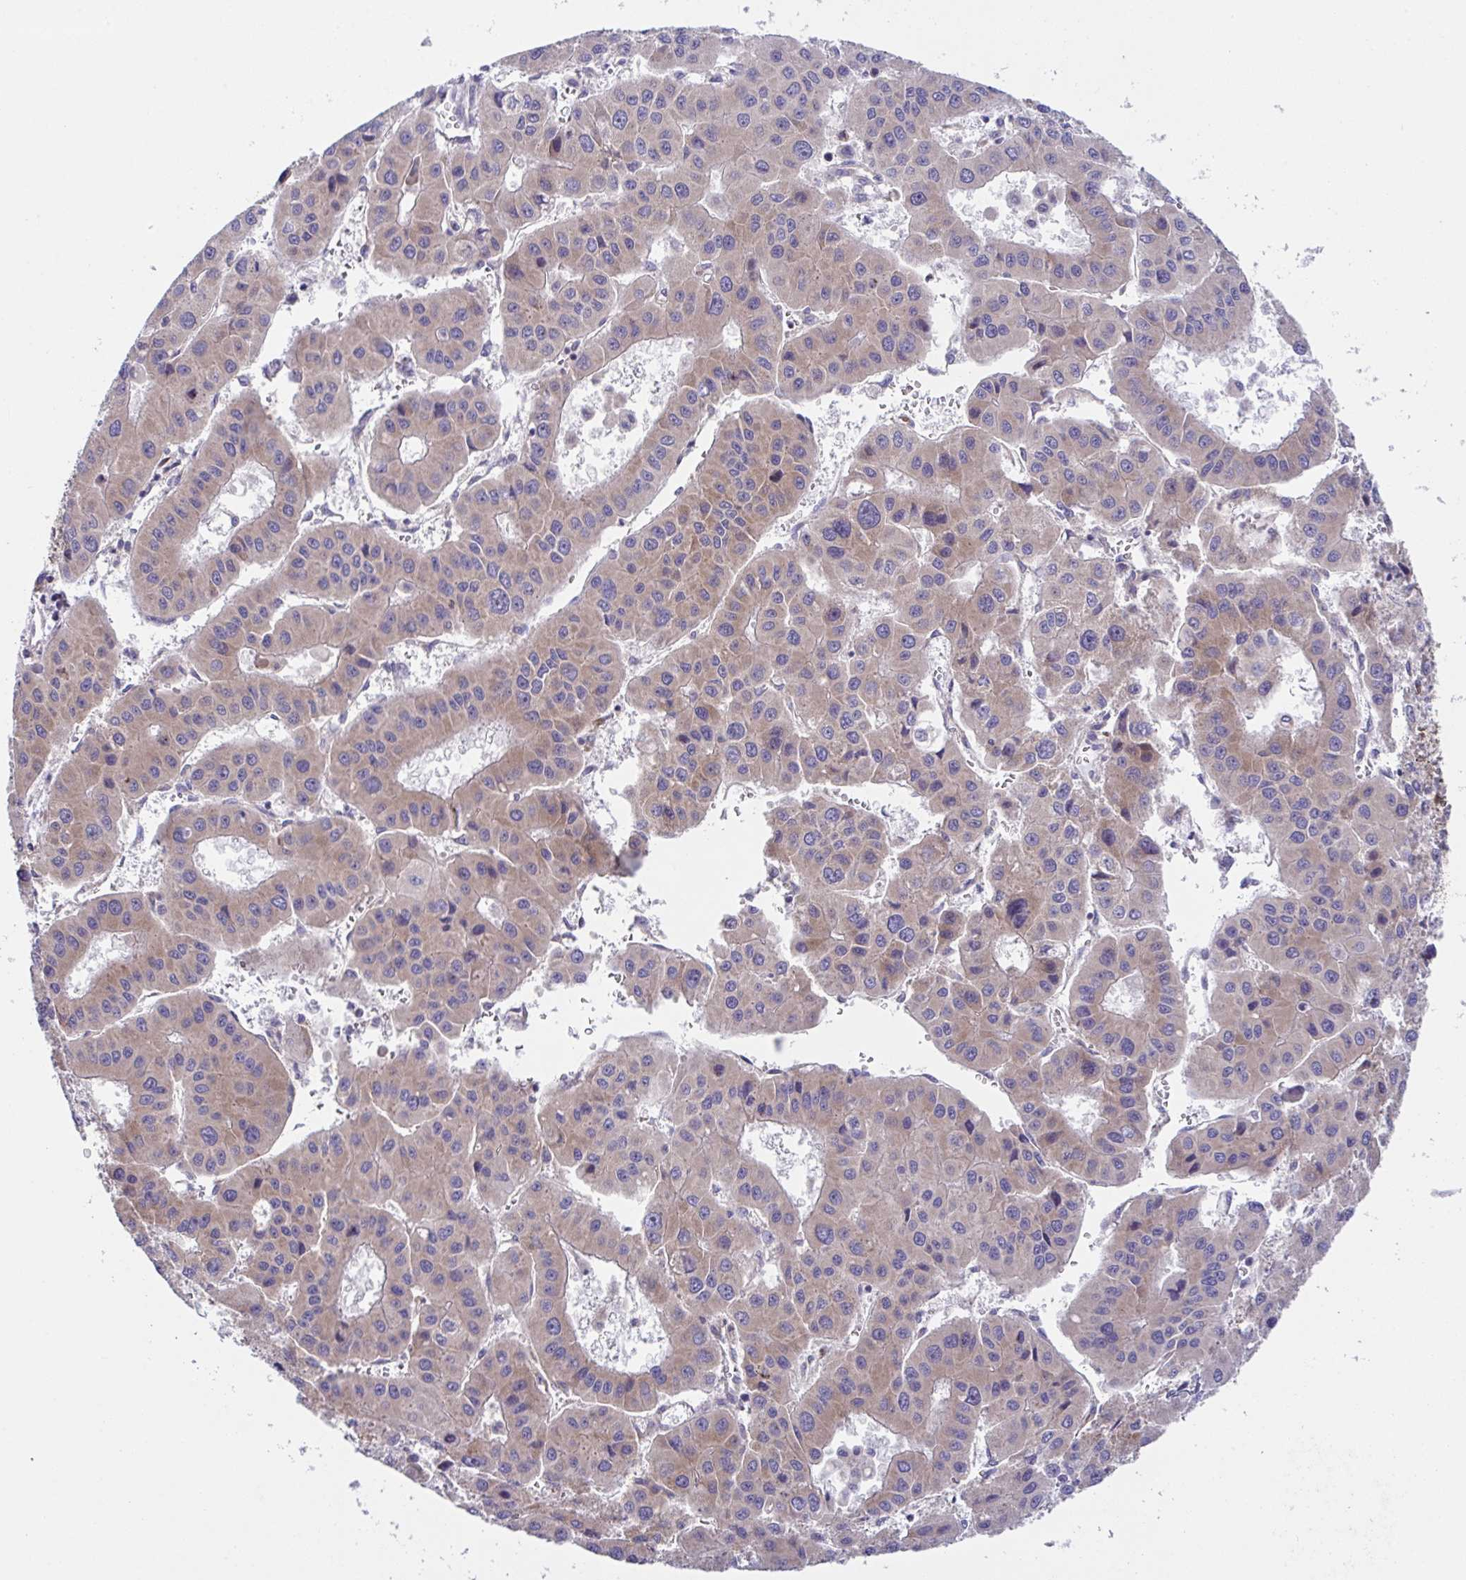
{"staining": {"intensity": "moderate", "quantity": "25%-75%", "location": "cytoplasmic/membranous"}, "tissue": "liver cancer", "cell_type": "Tumor cells", "image_type": "cancer", "snomed": [{"axis": "morphology", "description": "Carcinoma, Hepatocellular, NOS"}, {"axis": "topography", "description": "Liver"}], "caption": "DAB immunohistochemical staining of human liver hepatocellular carcinoma reveals moderate cytoplasmic/membranous protein positivity in about 25%-75% of tumor cells.", "gene": "FAU", "patient": {"sex": "male", "age": 73}}